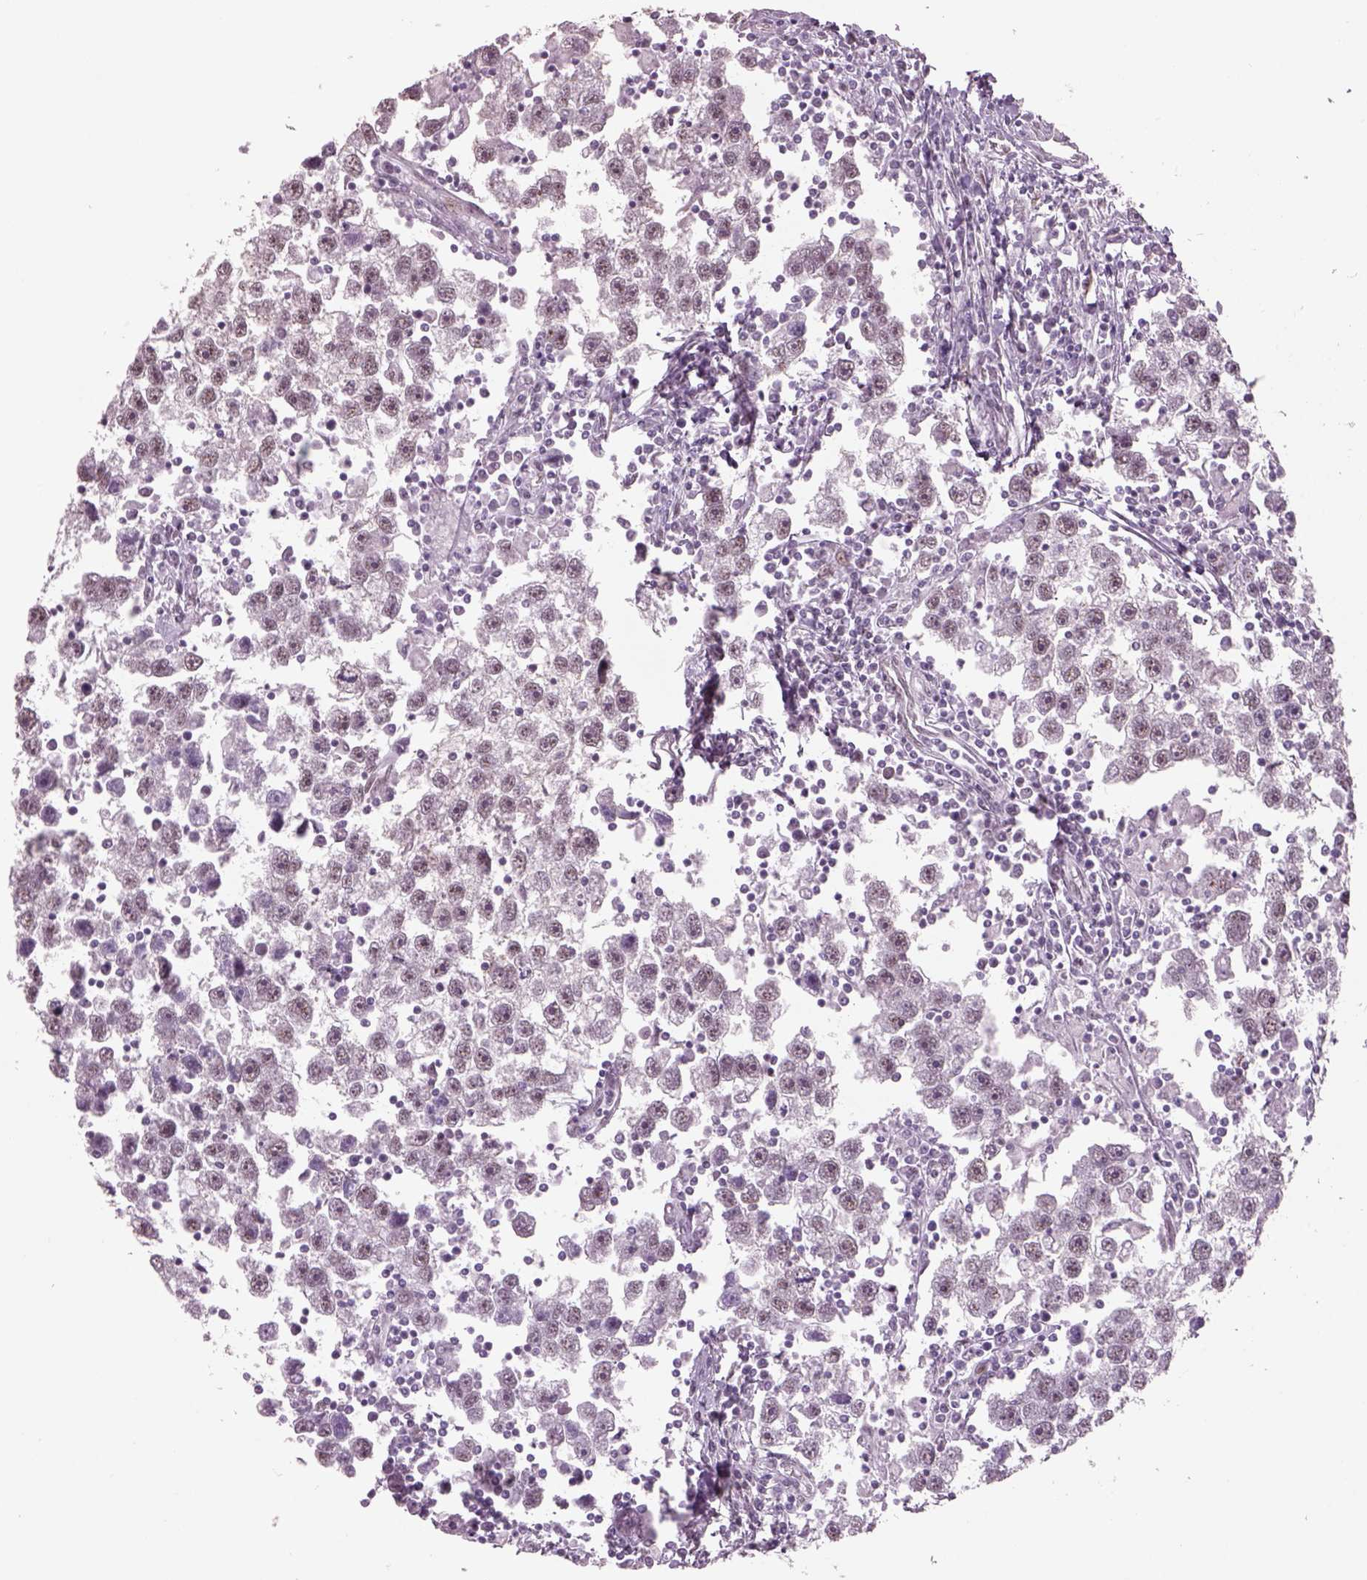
{"staining": {"intensity": "negative", "quantity": "none", "location": "none"}, "tissue": "testis cancer", "cell_type": "Tumor cells", "image_type": "cancer", "snomed": [{"axis": "morphology", "description": "Seminoma, NOS"}, {"axis": "topography", "description": "Testis"}], "caption": "A high-resolution histopathology image shows immunohistochemistry (IHC) staining of seminoma (testis), which demonstrates no significant positivity in tumor cells. (Stains: DAB (3,3'-diaminobenzidine) immunohistochemistry with hematoxylin counter stain, Microscopy: brightfield microscopy at high magnification).", "gene": "NAT8", "patient": {"sex": "male", "age": 30}}